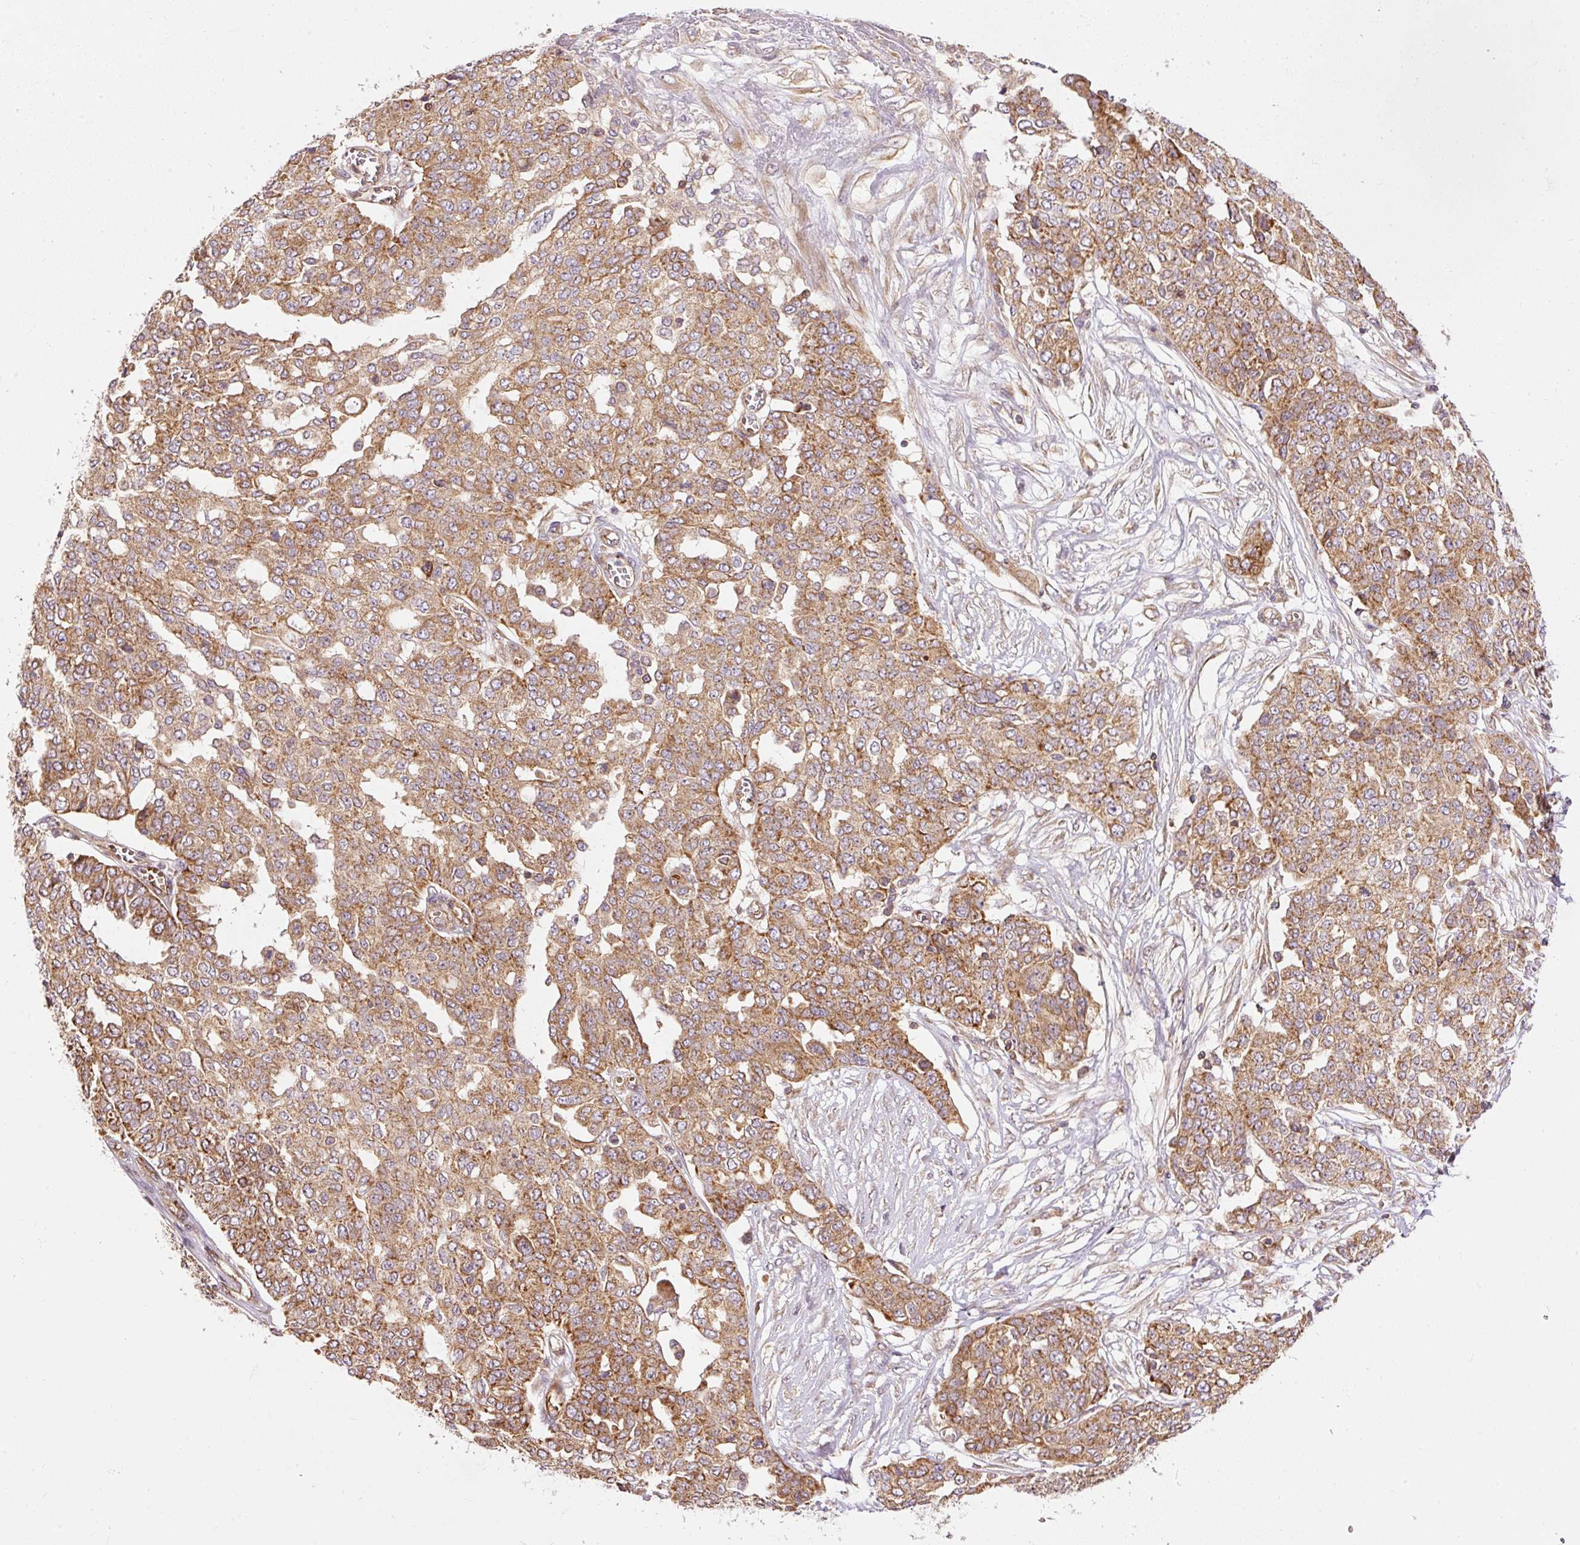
{"staining": {"intensity": "moderate", "quantity": ">75%", "location": "cytoplasmic/membranous"}, "tissue": "ovarian cancer", "cell_type": "Tumor cells", "image_type": "cancer", "snomed": [{"axis": "morphology", "description": "Cystadenocarcinoma, serous, NOS"}, {"axis": "topography", "description": "Soft tissue"}, {"axis": "topography", "description": "Ovary"}], "caption": "Immunohistochemical staining of human ovarian cancer shows medium levels of moderate cytoplasmic/membranous staining in about >75% of tumor cells.", "gene": "ADCY4", "patient": {"sex": "female", "age": 57}}